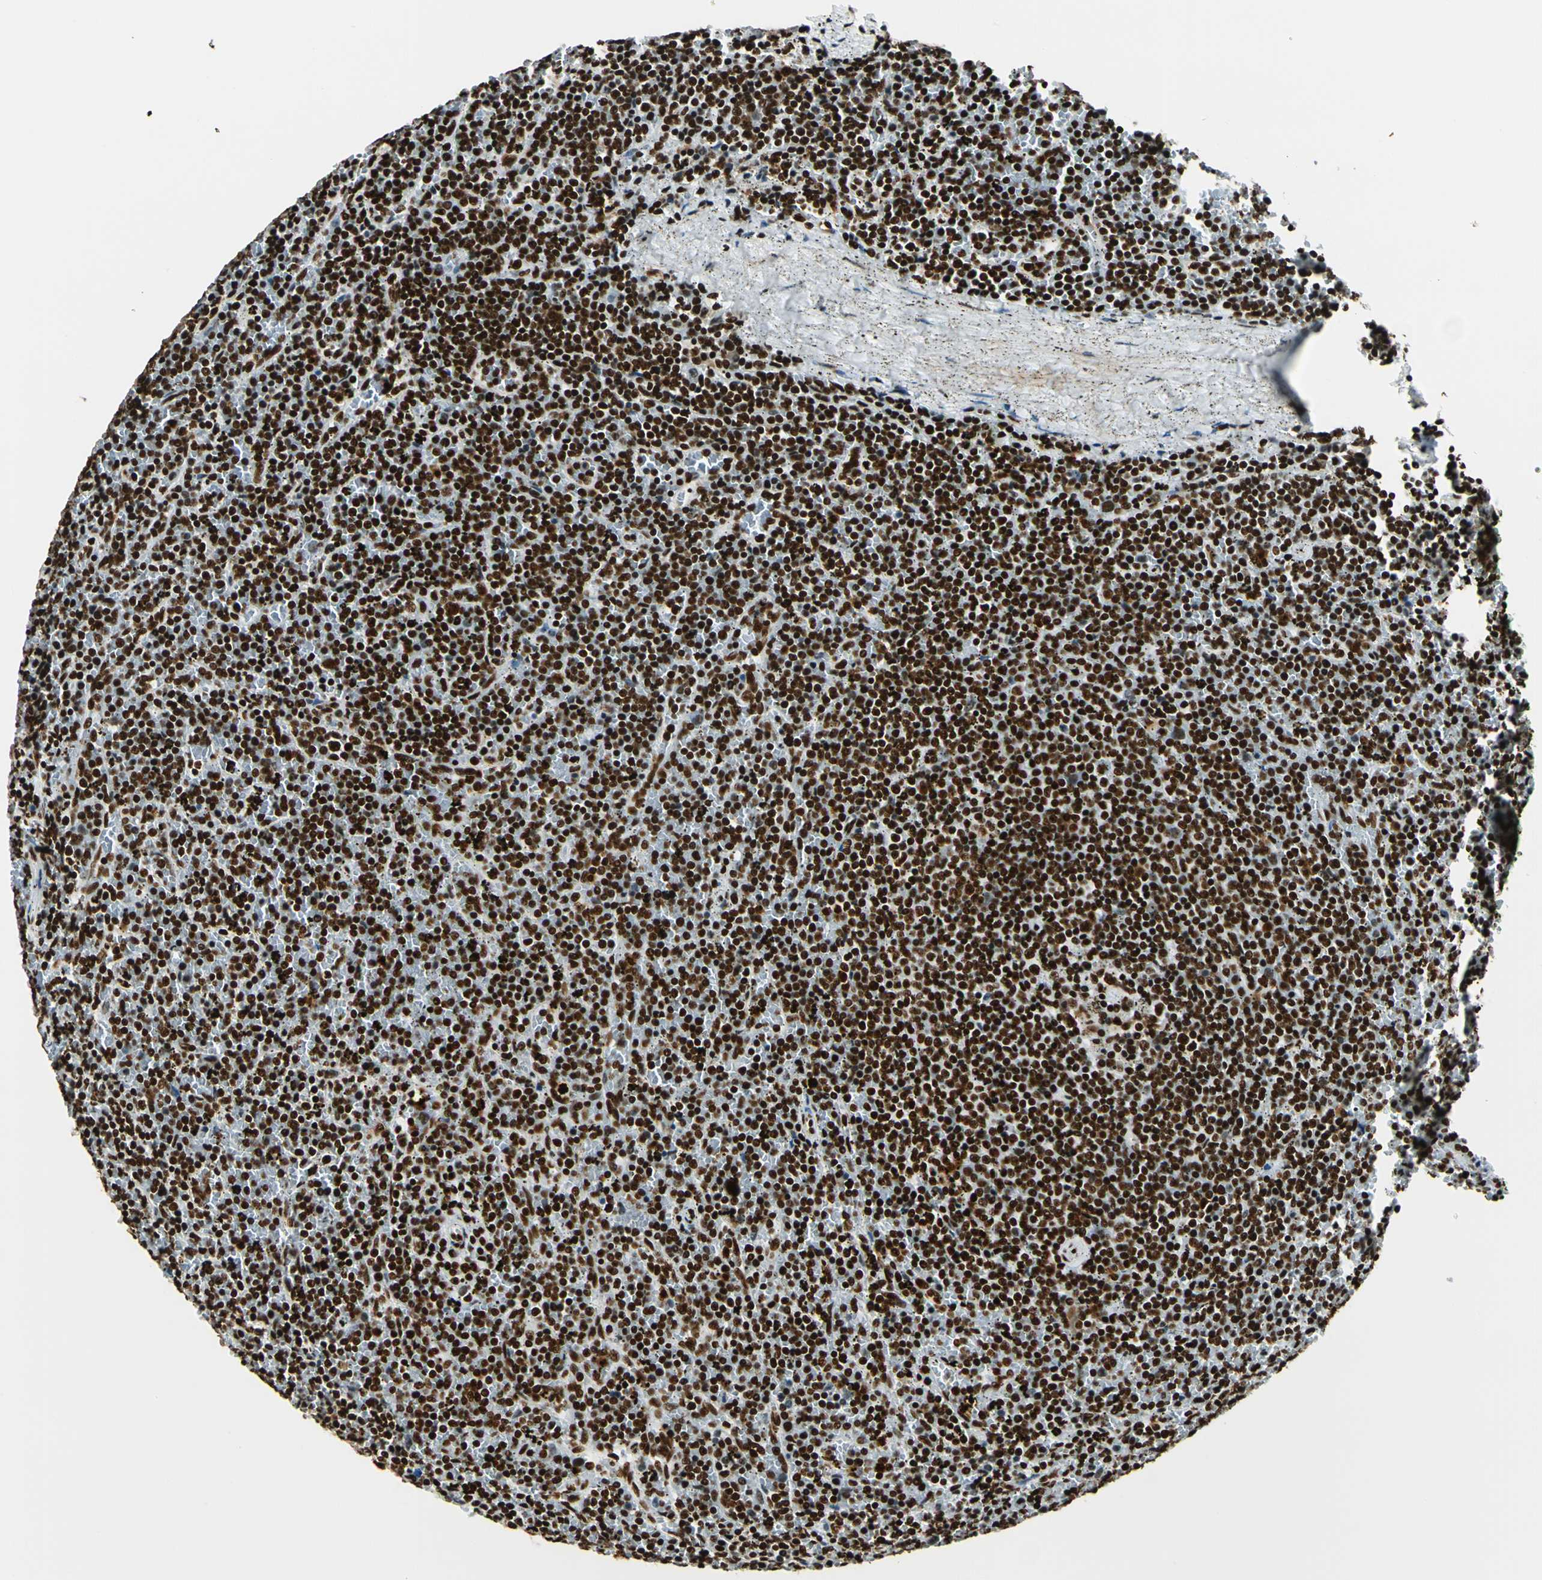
{"staining": {"intensity": "strong", "quantity": ">75%", "location": "nuclear"}, "tissue": "lymphoma", "cell_type": "Tumor cells", "image_type": "cancer", "snomed": [{"axis": "morphology", "description": "Malignant lymphoma, non-Hodgkin's type, Low grade"}, {"axis": "topography", "description": "Spleen"}], "caption": "A high-resolution image shows immunohistochemistry (IHC) staining of lymphoma, which exhibits strong nuclear staining in about >75% of tumor cells.", "gene": "CCAR1", "patient": {"sex": "female", "age": 77}}